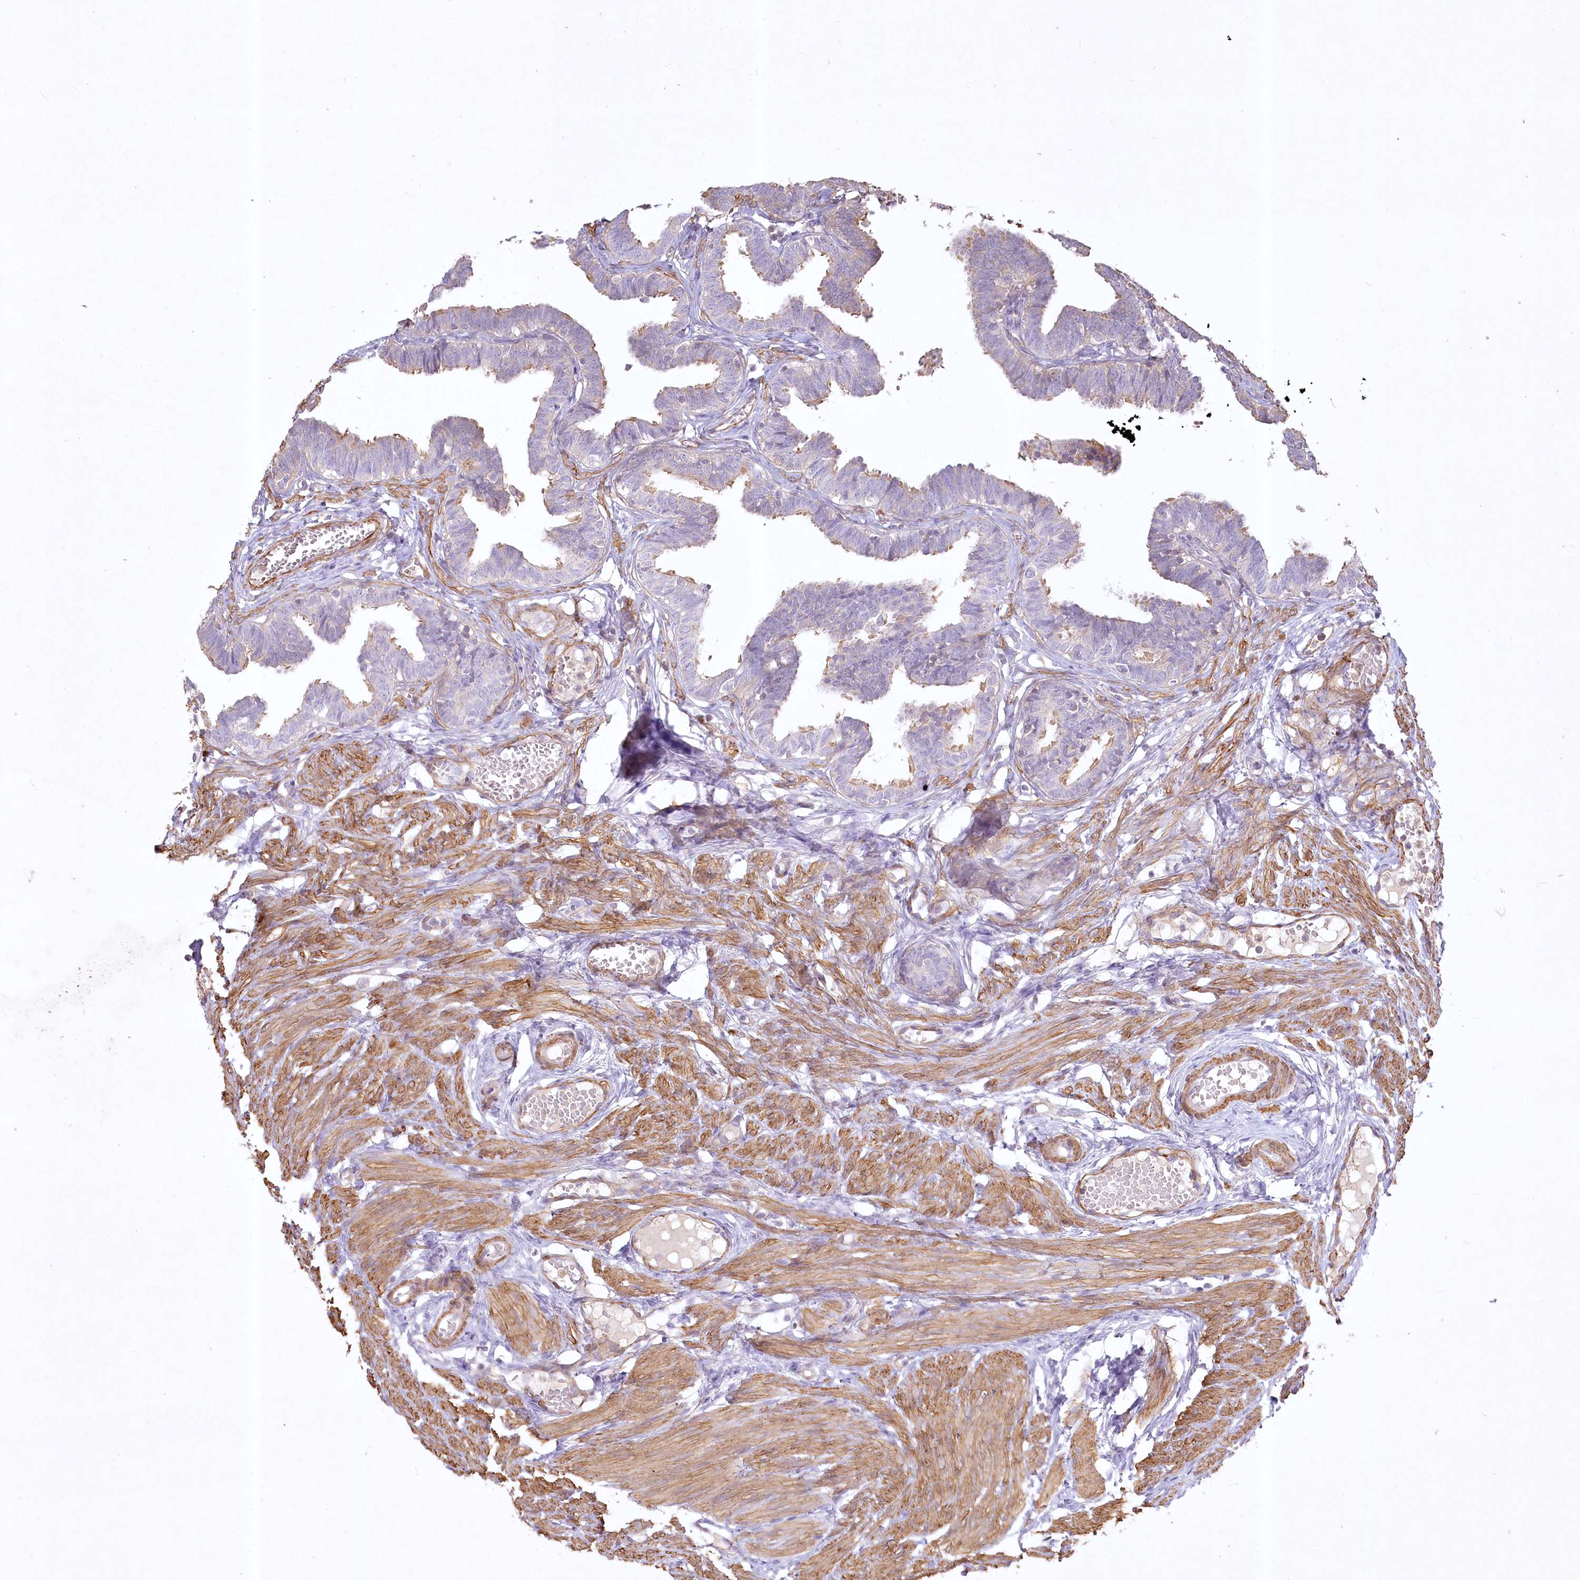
{"staining": {"intensity": "weak", "quantity": "25%-75%", "location": "cytoplasmic/membranous"}, "tissue": "fallopian tube", "cell_type": "Glandular cells", "image_type": "normal", "snomed": [{"axis": "morphology", "description": "Normal tissue, NOS"}, {"axis": "topography", "description": "Fallopian tube"}, {"axis": "topography", "description": "Ovary"}], "caption": "This is a micrograph of immunohistochemistry staining of benign fallopian tube, which shows weak expression in the cytoplasmic/membranous of glandular cells.", "gene": "INPP4B", "patient": {"sex": "female", "age": 23}}